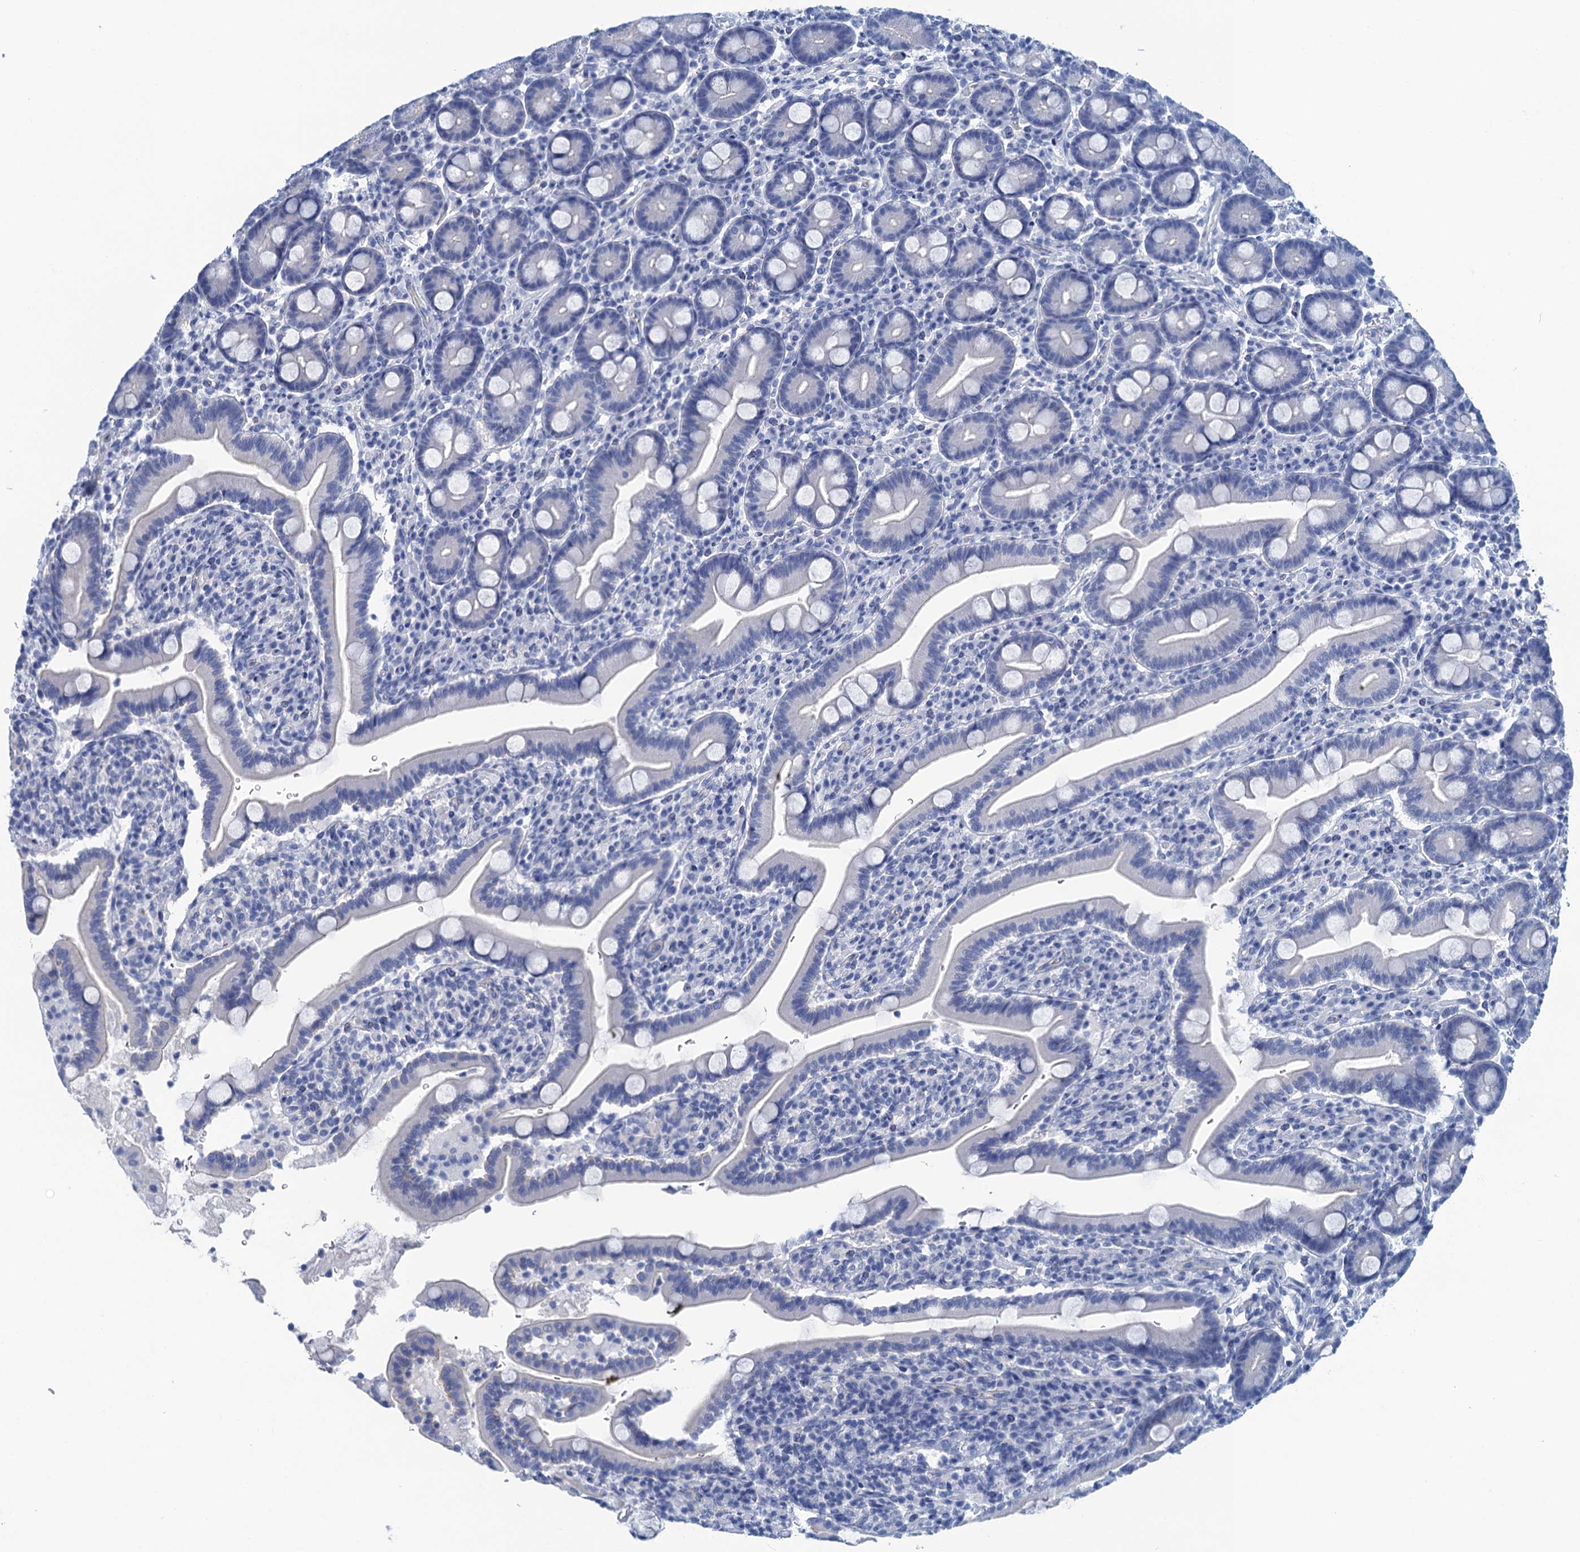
{"staining": {"intensity": "negative", "quantity": "none", "location": "none"}, "tissue": "duodenum", "cell_type": "Glandular cells", "image_type": "normal", "snomed": [{"axis": "morphology", "description": "Normal tissue, NOS"}, {"axis": "topography", "description": "Duodenum"}], "caption": "Histopathology image shows no protein expression in glandular cells of normal duodenum.", "gene": "CALML5", "patient": {"sex": "male", "age": 35}}